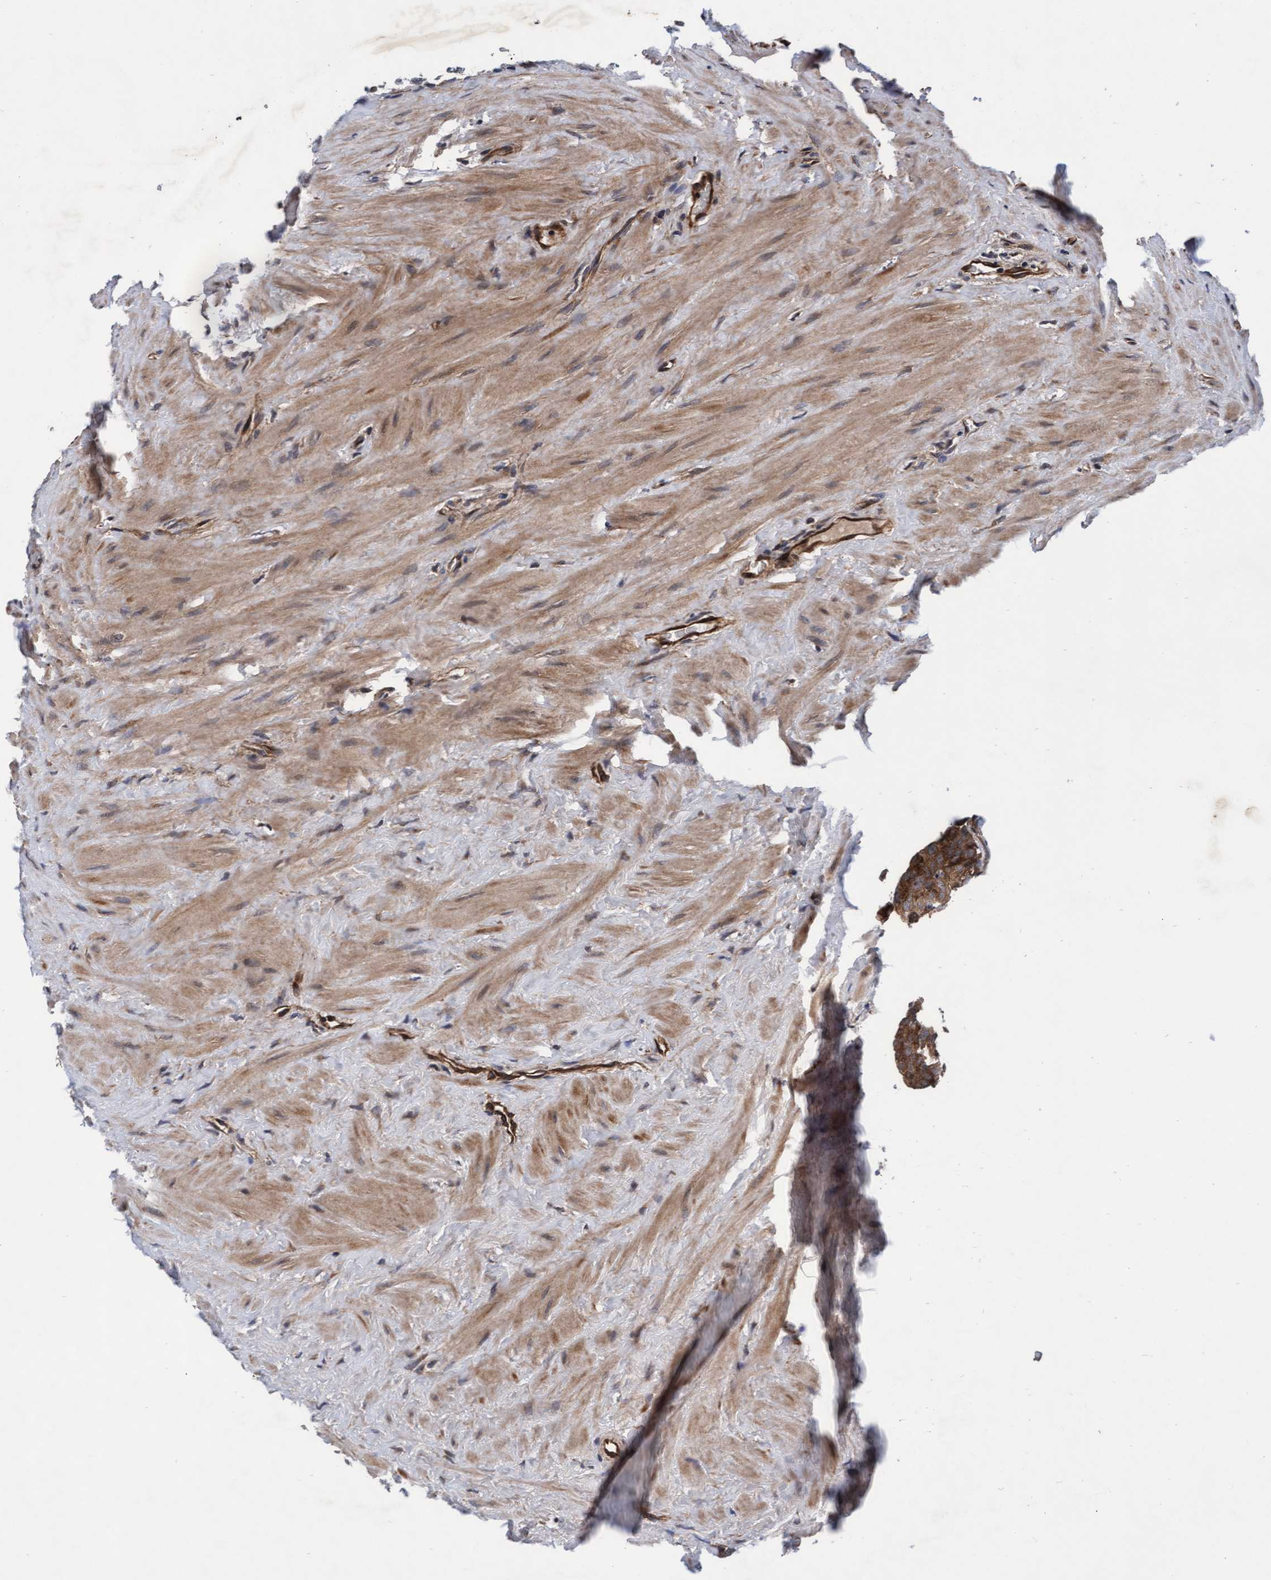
{"staining": {"intensity": "strong", "quantity": ">75%", "location": "cytoplasmic/membranous"}, "tissue": "testis cancer", "cell_type": "Tumor cells", "image_type": "cancer", "snomed": [{"axis": "morphology", "description": "Seminoma, NOS"}, {"axis": "topography", "description": "Testis"}], "caption": "Seminoma (testis) stained with IHC shows strong cytoplasmic/membranous staining in about >75% of tumor cells. (DAB (3,3'-diaminobenzidine) = brown stain, brightfield microscopy at high magnification).", "gene": "EFCAB13", "patient": {"sex": "male", "age": 71}}